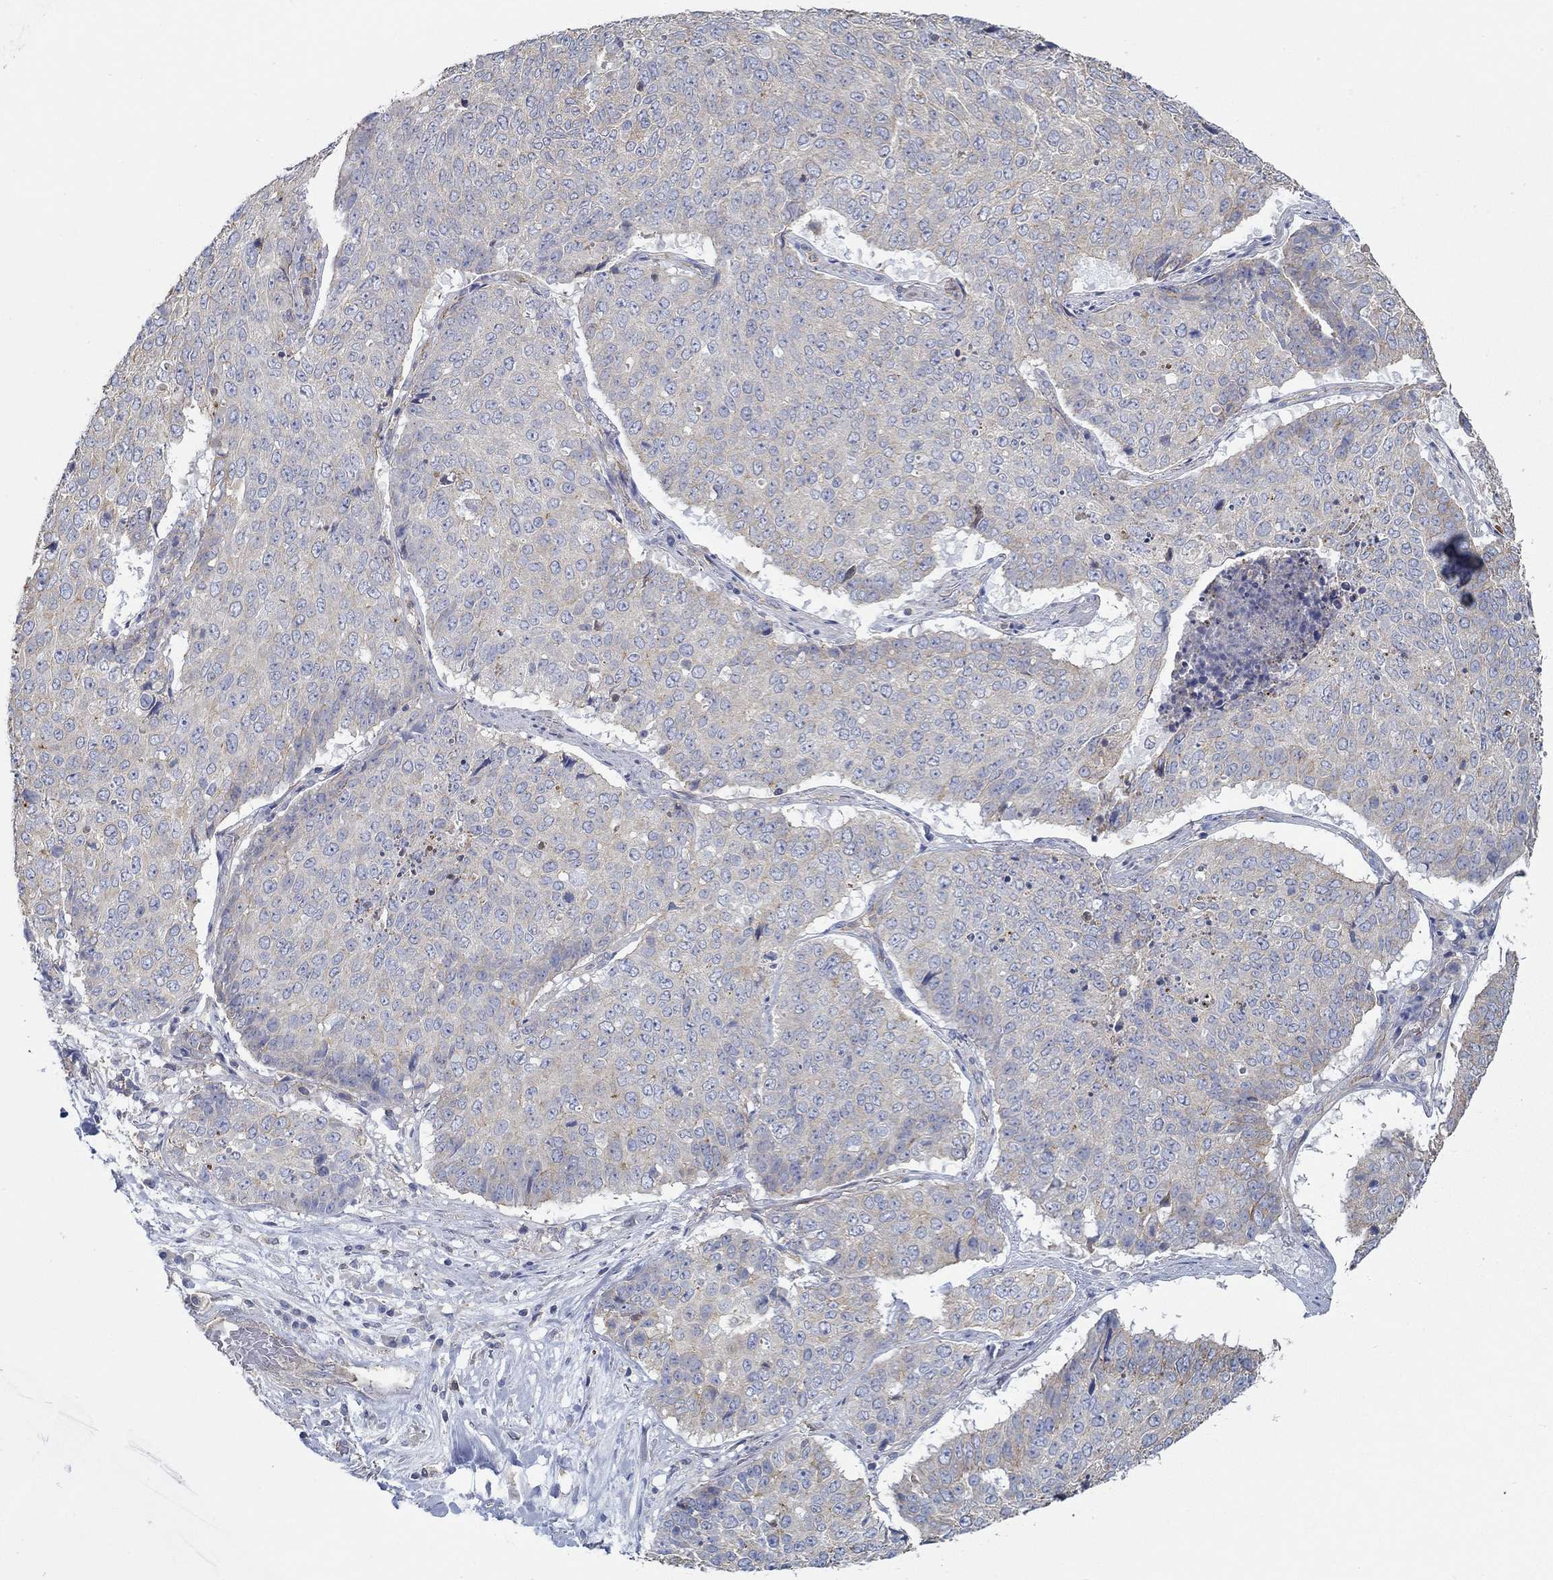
{"staining": {"intensity": "negative", "quantity": "none", "location": "none"}, "tissue": "lung cancer", "cell_type": "Tumor cells", "image_type": "cancer", "snomed": [{"axis": "morphology", "description": "Normal tissue, NOS"}, {"axis": "morphology", "description": "Squamous cell carcinoma, NOS"}, {"axis": "topography", "description": "Bronchus"}, {"axis": "topography", "description": "Lung"}], "caption": "This is a image of IHC staining of lung cancer (squamous cell carcinoma), which shows no expression in tumor cells.", "gene": "BBOF1", "patient": {"sex": "male", "age": 64}}